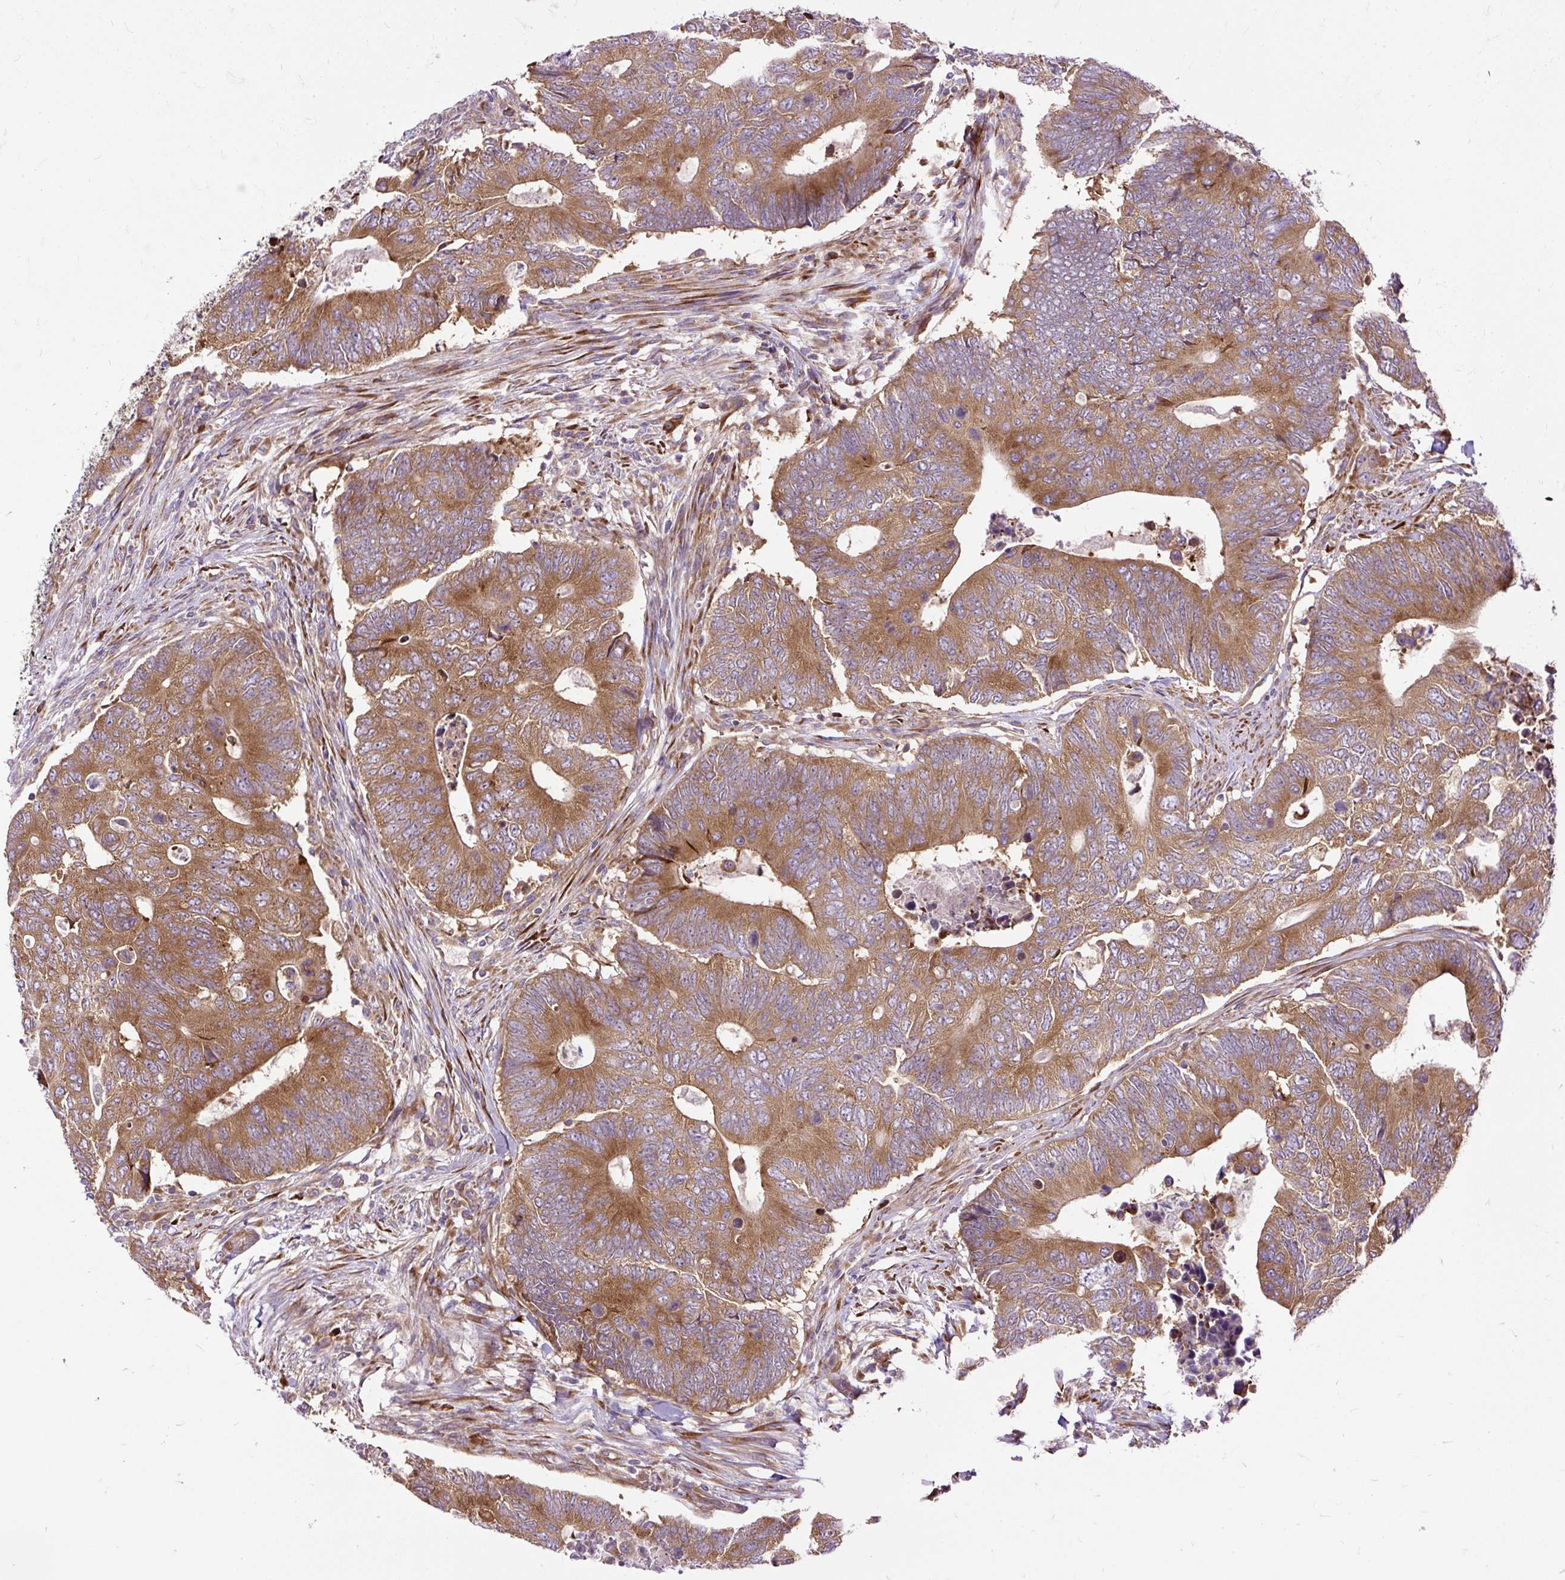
{"staining": {"intensity": "moderate", "quantity": ">75%", "location": "cytoplasmic/membranous"}, "tissue": "colorectal cancer", "cell_type": "Tumor cells", "image_type": "cancer", "snomed": [{"axis": "morphology", "description": "Adenocarcinoma, NOS"}, {"axis": "topography", "description": "Colon"}], "caption": "Immunohistochemistry of human adenocarcinoma (colorectal) reveals medium levels of moderate cytoplasmic/membranous expression in approximately >75% of tumor cells.", "gene": "RPS5", "patient": {"sex": "male", "age": 87}}